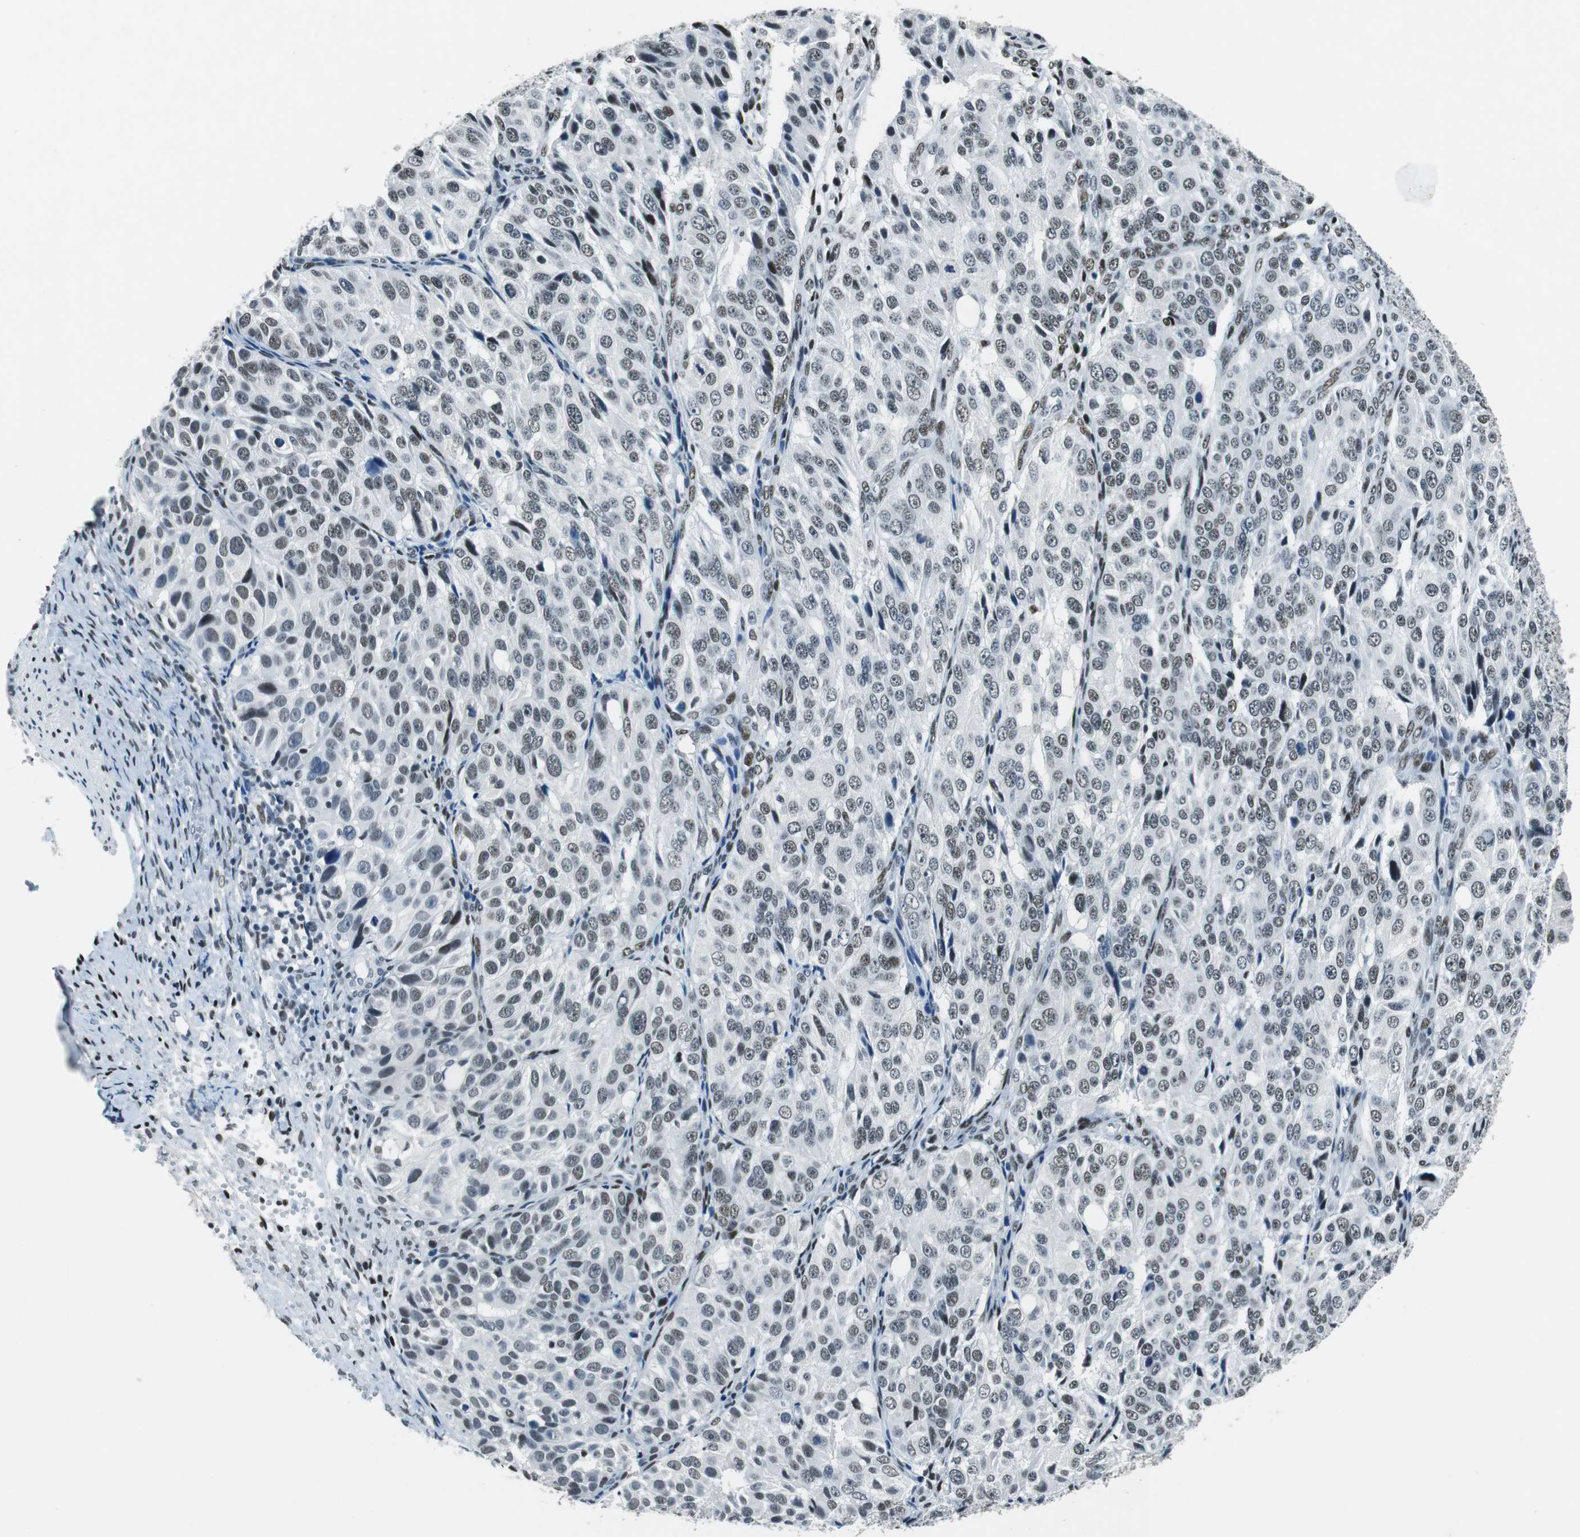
{"staining": {"intensity": "weak", "quantity": "25%-75%", "location": "nuclear"}, "tissue": "ovarian cancer", "cell_type": "Tumor cells", "image_type": "cancer", "snomed": [{"axis": "morphology", "description": "Carcinoma, endometroid"}, {"axis": "topography", "description": "Ovary"}], "caption": "Immunohistochemistry (IHC) of human ovarian cancer (endometroid carcinoma) demonstrates low levels of weak nuclear staining in approximately 25%-75% of tumor cells.", "gene": "HDAC3", "patient": {"sex": "female", "age": 51}}